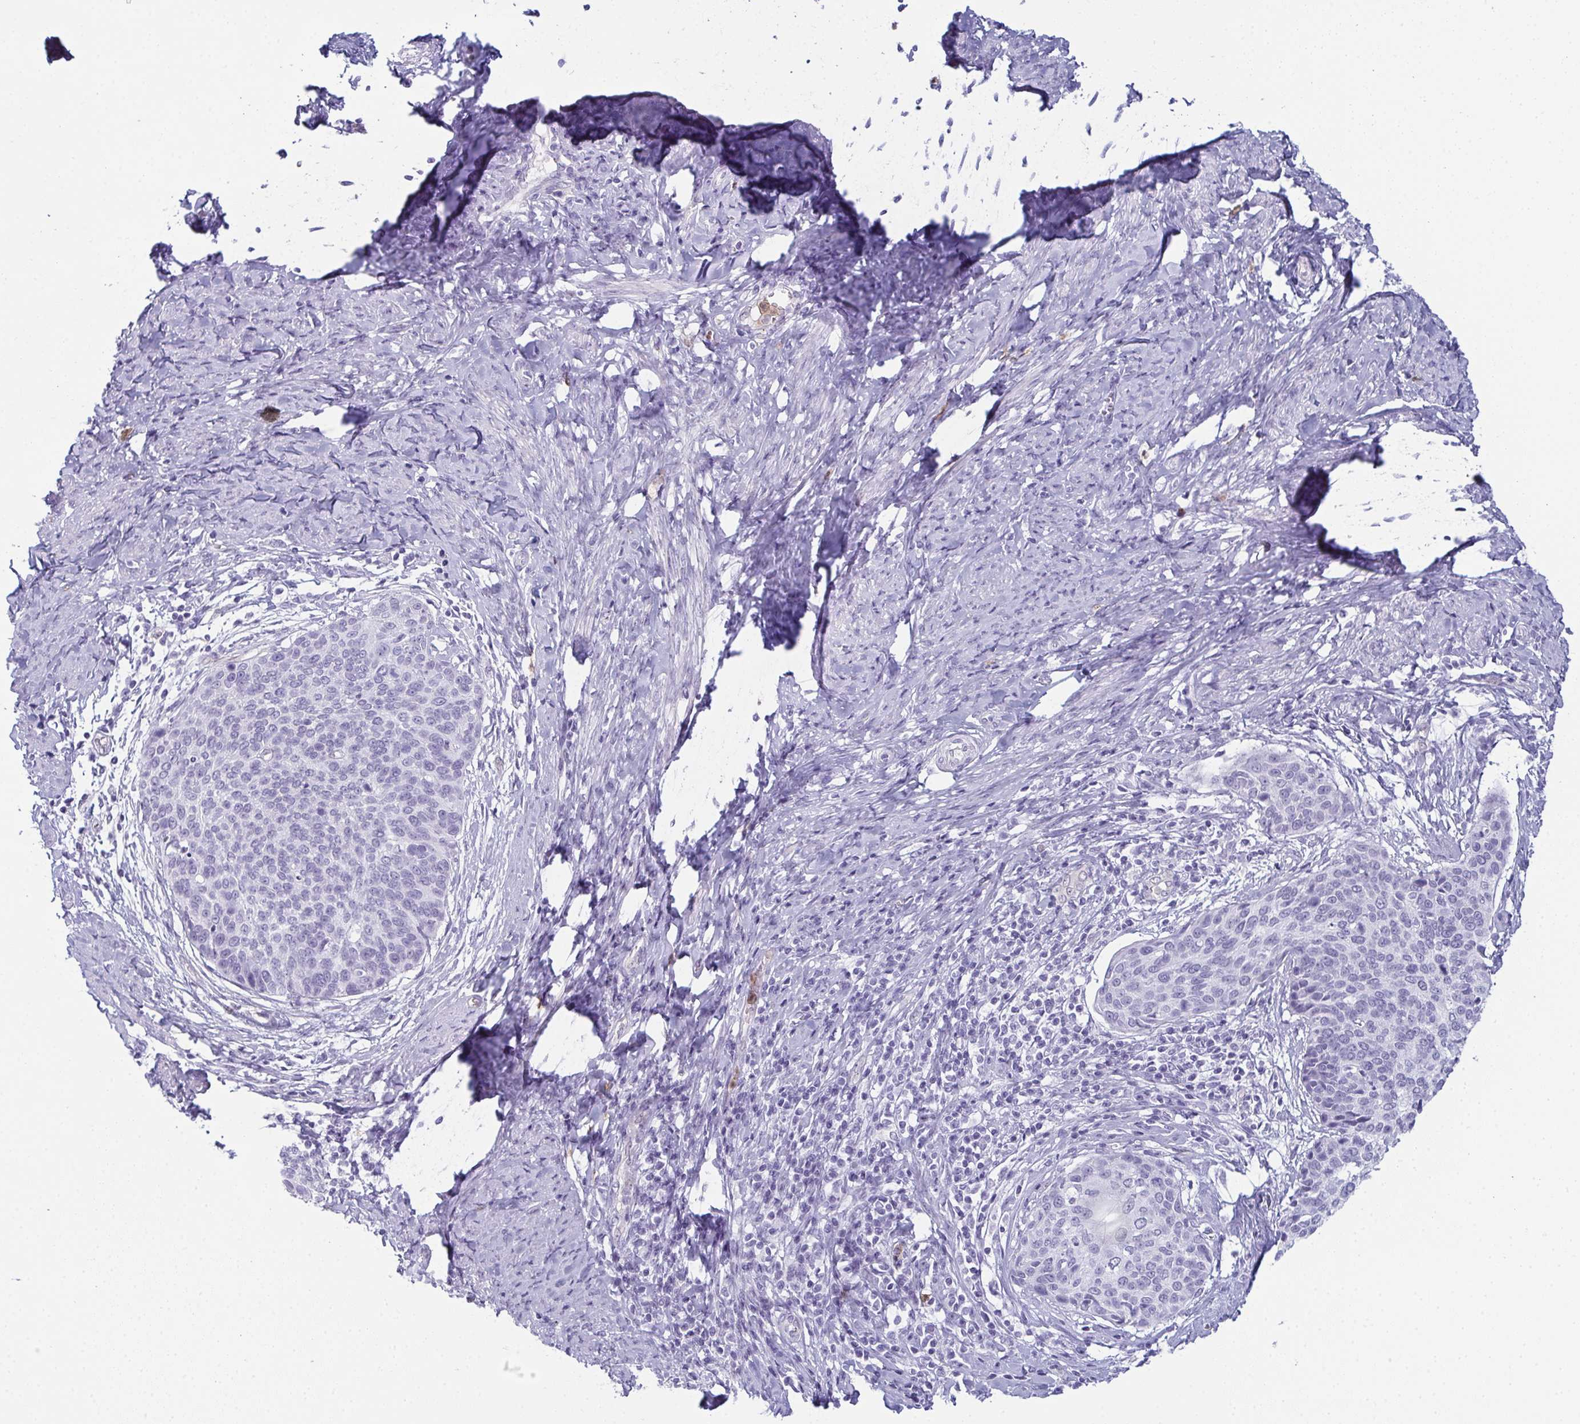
{"staining": {"intensity": "negative", "quantity": "none", "location": "none"}, "tissue": "cervical cancer", "cell_type": "Tumor cells", "image_type": "cancer", "snomed": [{"axis": "morphology", "description": "Squamous cell carcinoma, NOS"}, {"axis": "topography", "description": "Cervix"}], "caption": "The histopathology image reveals no significant expression in tumor cells of cervical squamous cell carcinoma.", "gene": "CDA", "patient": {"sex": "female", "age": 69}}